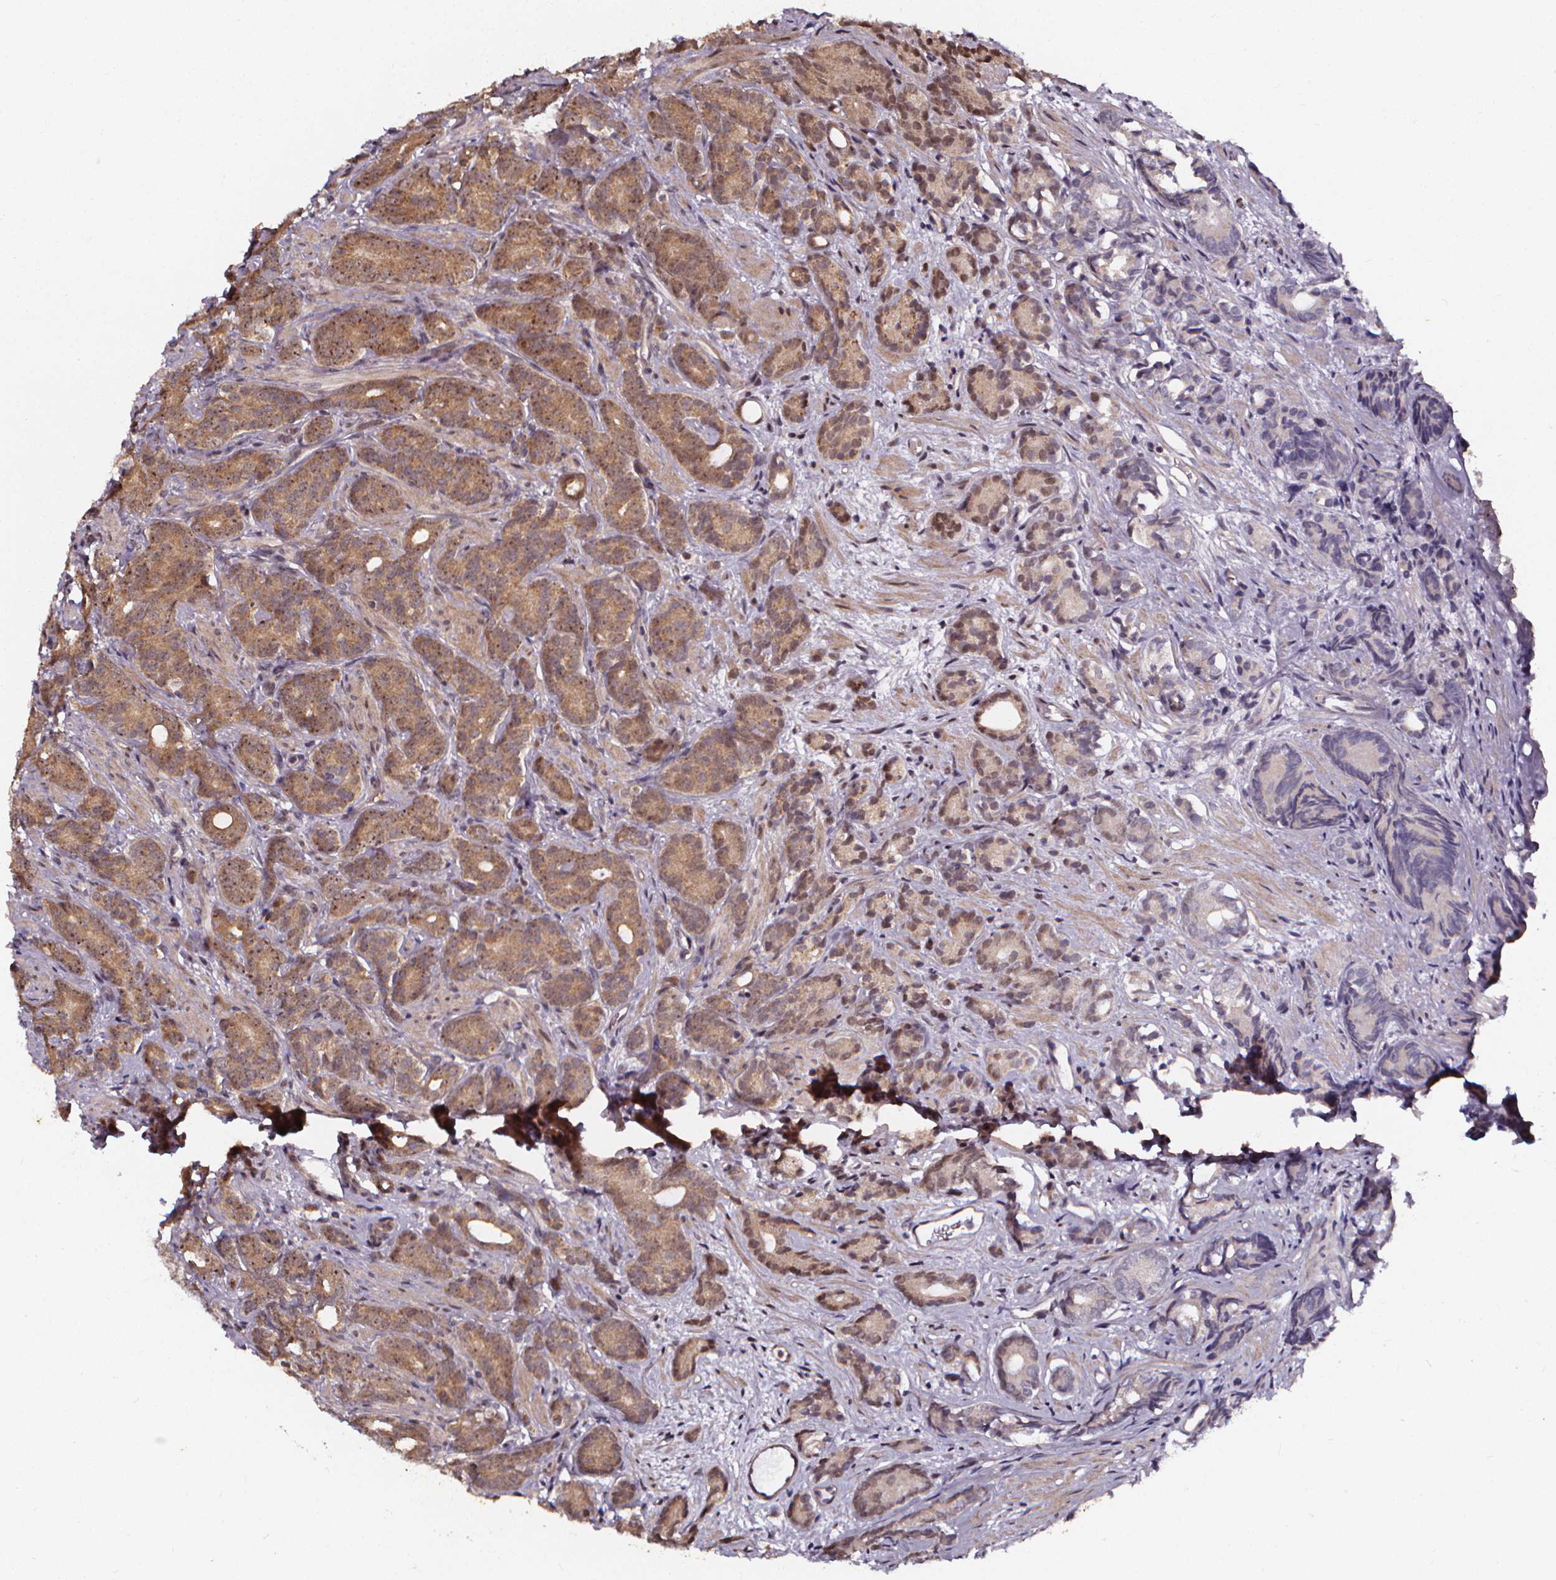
{"staining": {"intensity": "moderate", "quantity": ">75%", "location": "cytoplasmic/membranous"}, "tissue": "prostate cancer", "cell_type": "Tumor cells", "image_type": "cancer", "snomed": [{"axis": "morphology", "description": "Adenocarcinoma, High grade"}, {"axis": "topography", "description": "Prostate"}], "caption": "High-magnification brightfield microscopy of prostate cancer stained with DAB (brown) and counterstained with hematoxylin (blue). tumor cells exhibit moderate cytoplasmic/membranous expression is appreciated in approximately>75% of cells. The staining was performed using DAB (3,3'-diaminobenzidine), with brown indicating positive protein expression. Nuclei are stained blue with hematoxylin.", "gene": "DDIT3", "patient": {"sex": "male", "age": 84}}